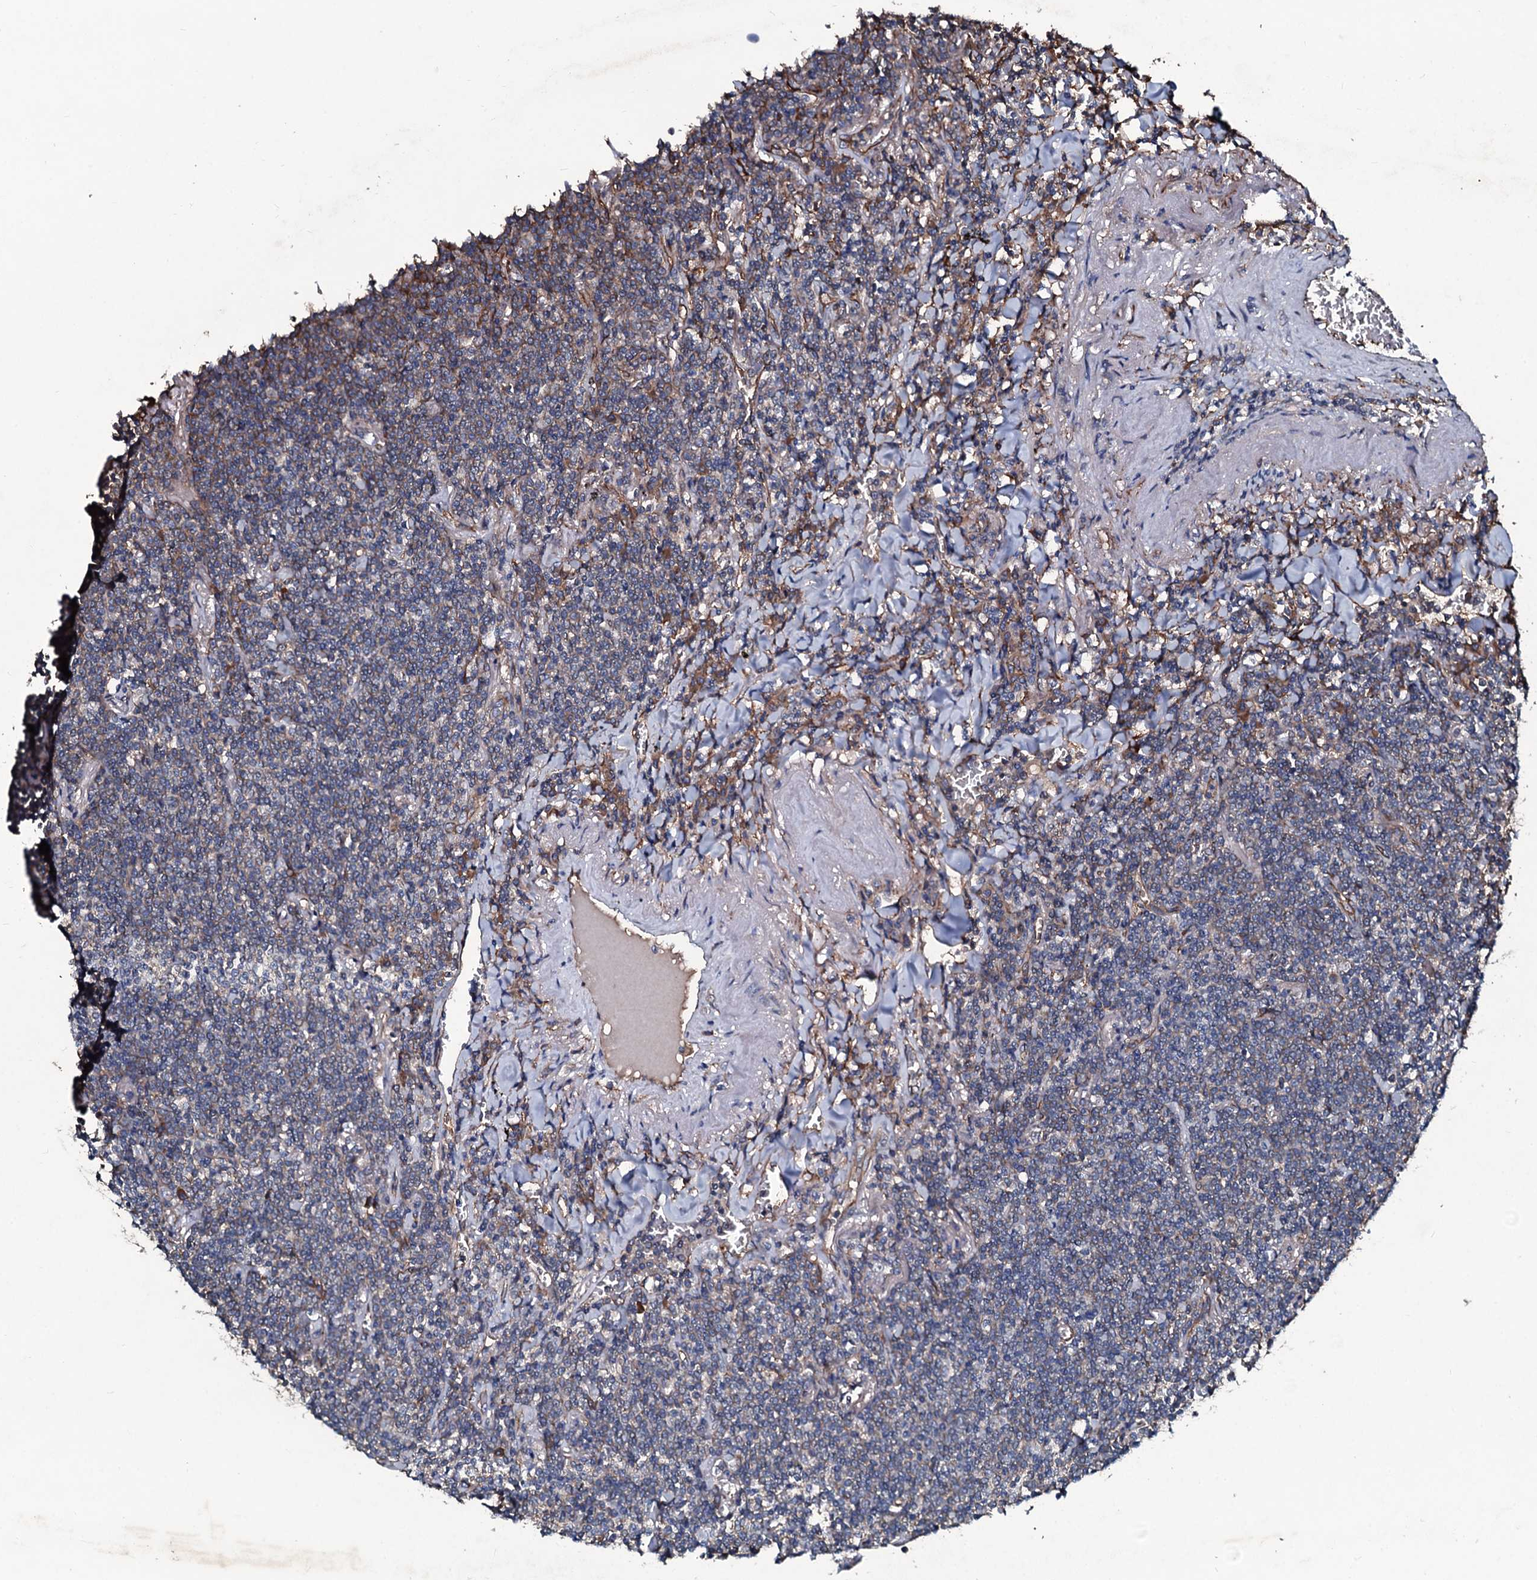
{"staining": {"intensity": "negative", "quantity": "none", "location": "none"}, "tissue": "lymphoma", "cell_type": "Tumor cells", "image_type": "cancer", "snomed": [{"axis": "morphology", "description": "Malignant lymphoma, non-Hodgkin's type, Low grade"}, {"axis": "topography", "description": "Lung"}], "caption": "Photomicrograph shows no protein expression in tumor cells of lymphoma tissue.", "gene": "DMAC2", "patient": {"sex": "female", "age": 71}}